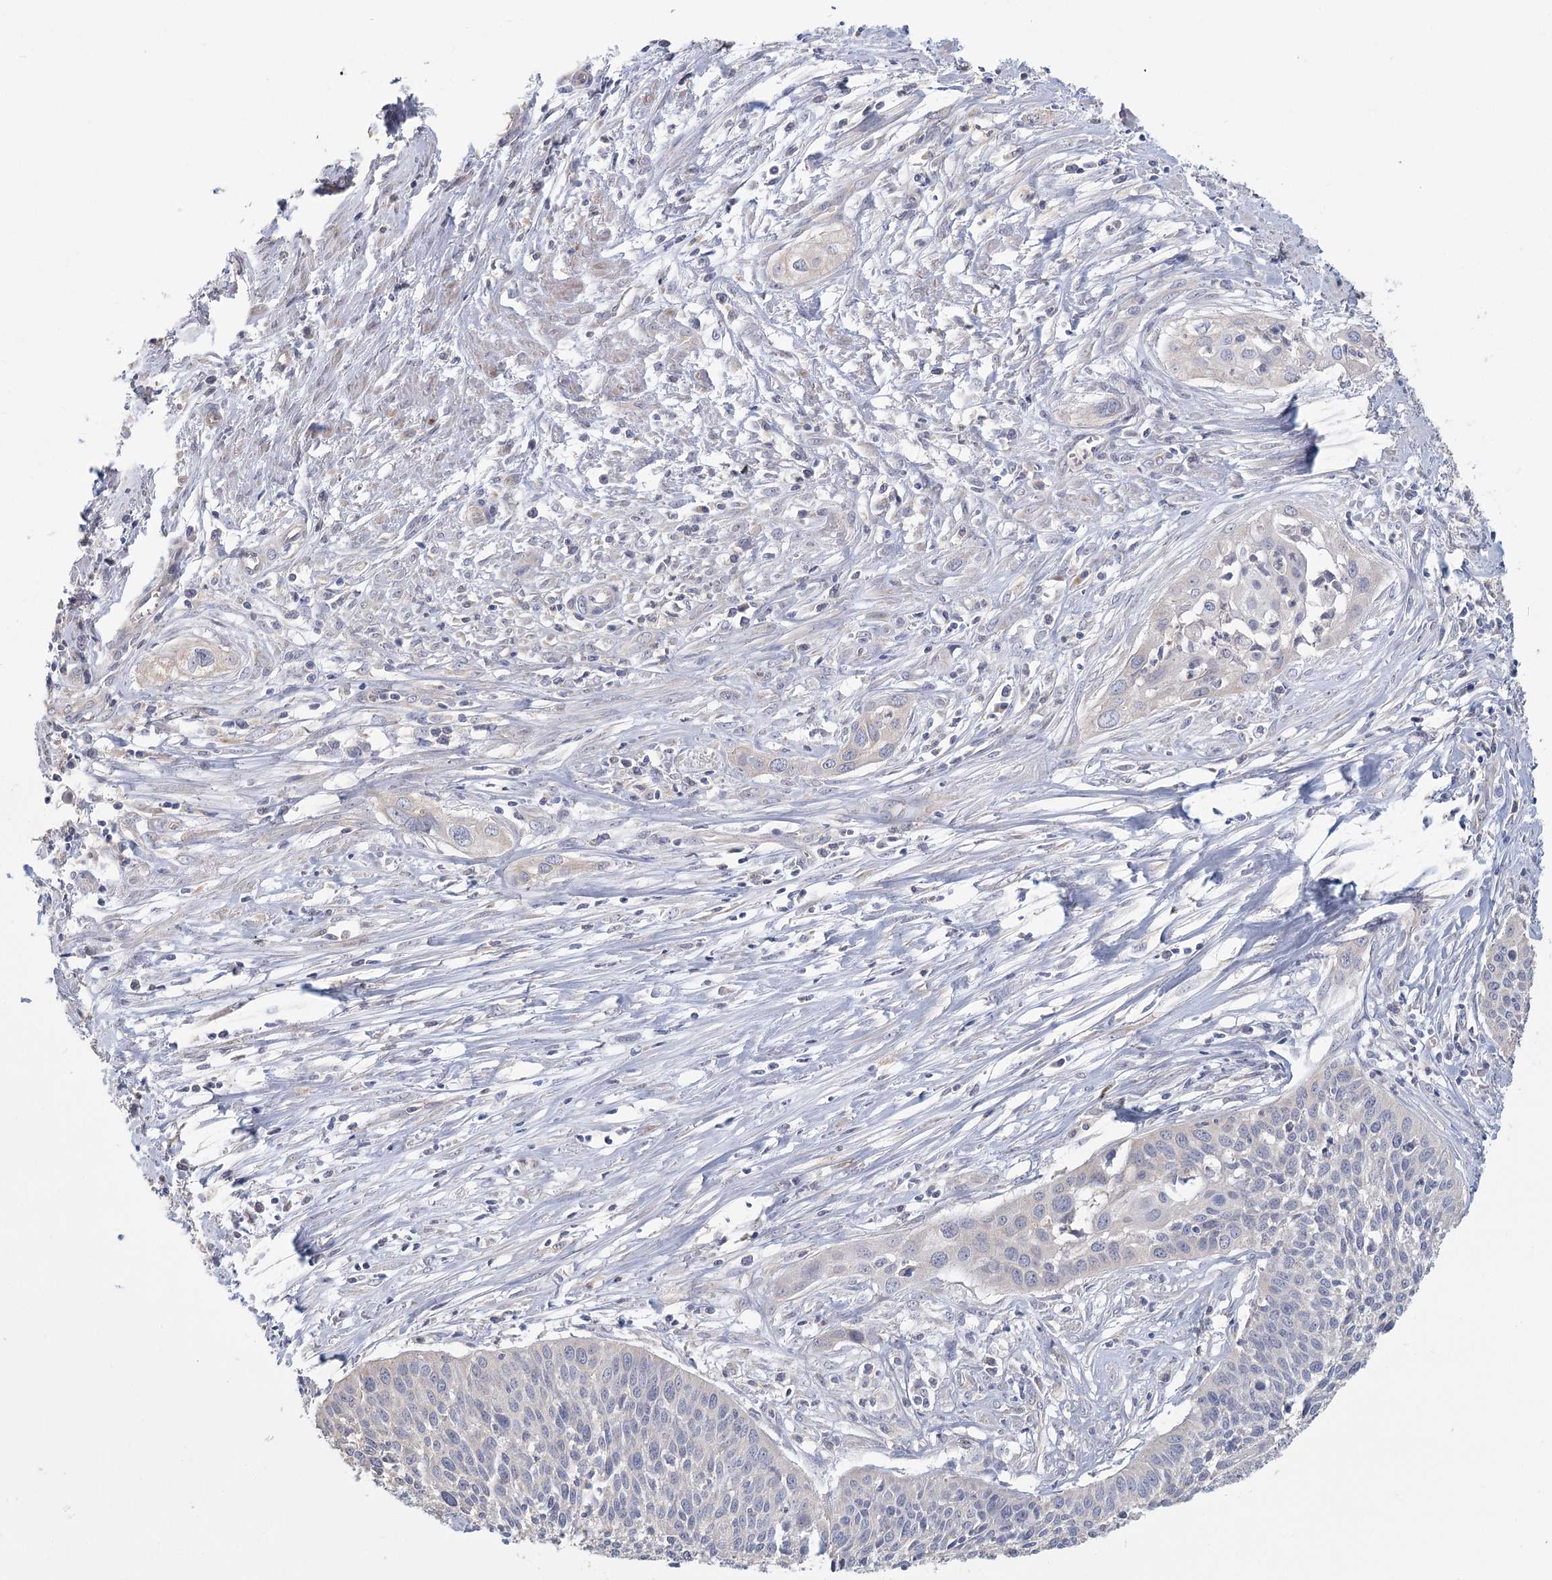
{"staining": {"intensity": "negative", "quantity": "none", "location": "none"}, "tissue": "cervical cancer", "cell_type": "Tumor cells", "image_type": "cancer", "snomed": [{"axis": "morphology", "description": "Squamous cell carcinoma, NOS"}, {"axis": "topography", "description": "Cervix"}], "caption": "Histopathology image shows no significant protein positivity in tumor cells of cervical cancer.", "gene": "CNTLN", "patient": {"sex": "female", "age": 34}}